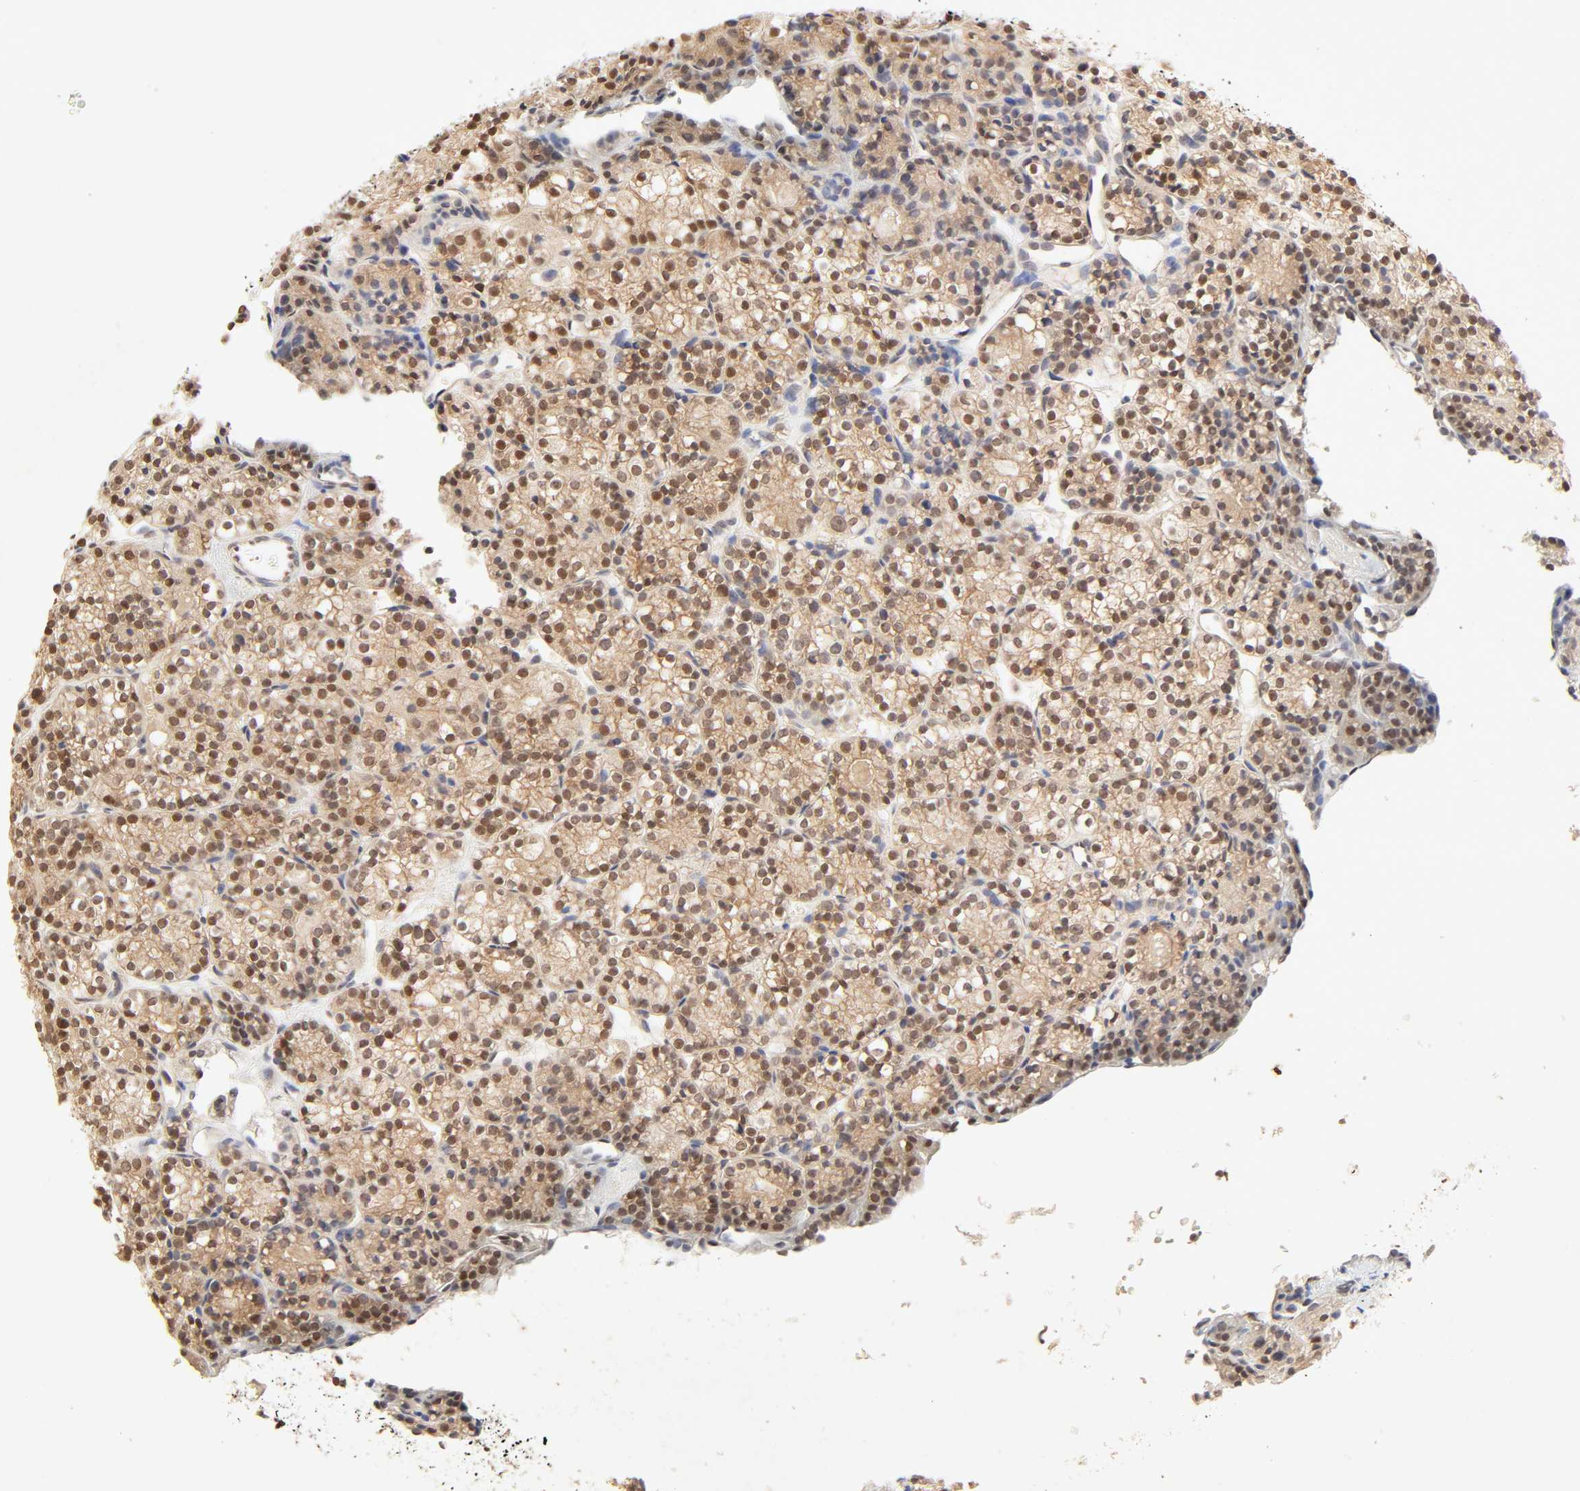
{"staining": {"intensity": "strong", "quantity": ">75%", "location": "cytoplasmic/membranous,nuclear"}, "tissue": "parathyroid gland", "cell_type": "Glandular cells", "image_type": "normal", "snomed": [{"axis": "morphology", "description": "Normal tissue, NOS"}, {"axis": "topography", "description": "Parathyroid gland"}], "caption": "This is an image of immunohistochemistry (IHC) staining of unremarkable parathyroid gland, which shows strong expression in the cytoplasmic/membranous,nuclear of glandular cells.", "gene": "TBL1X", "patient": {"sex": "female", "age": 64}}